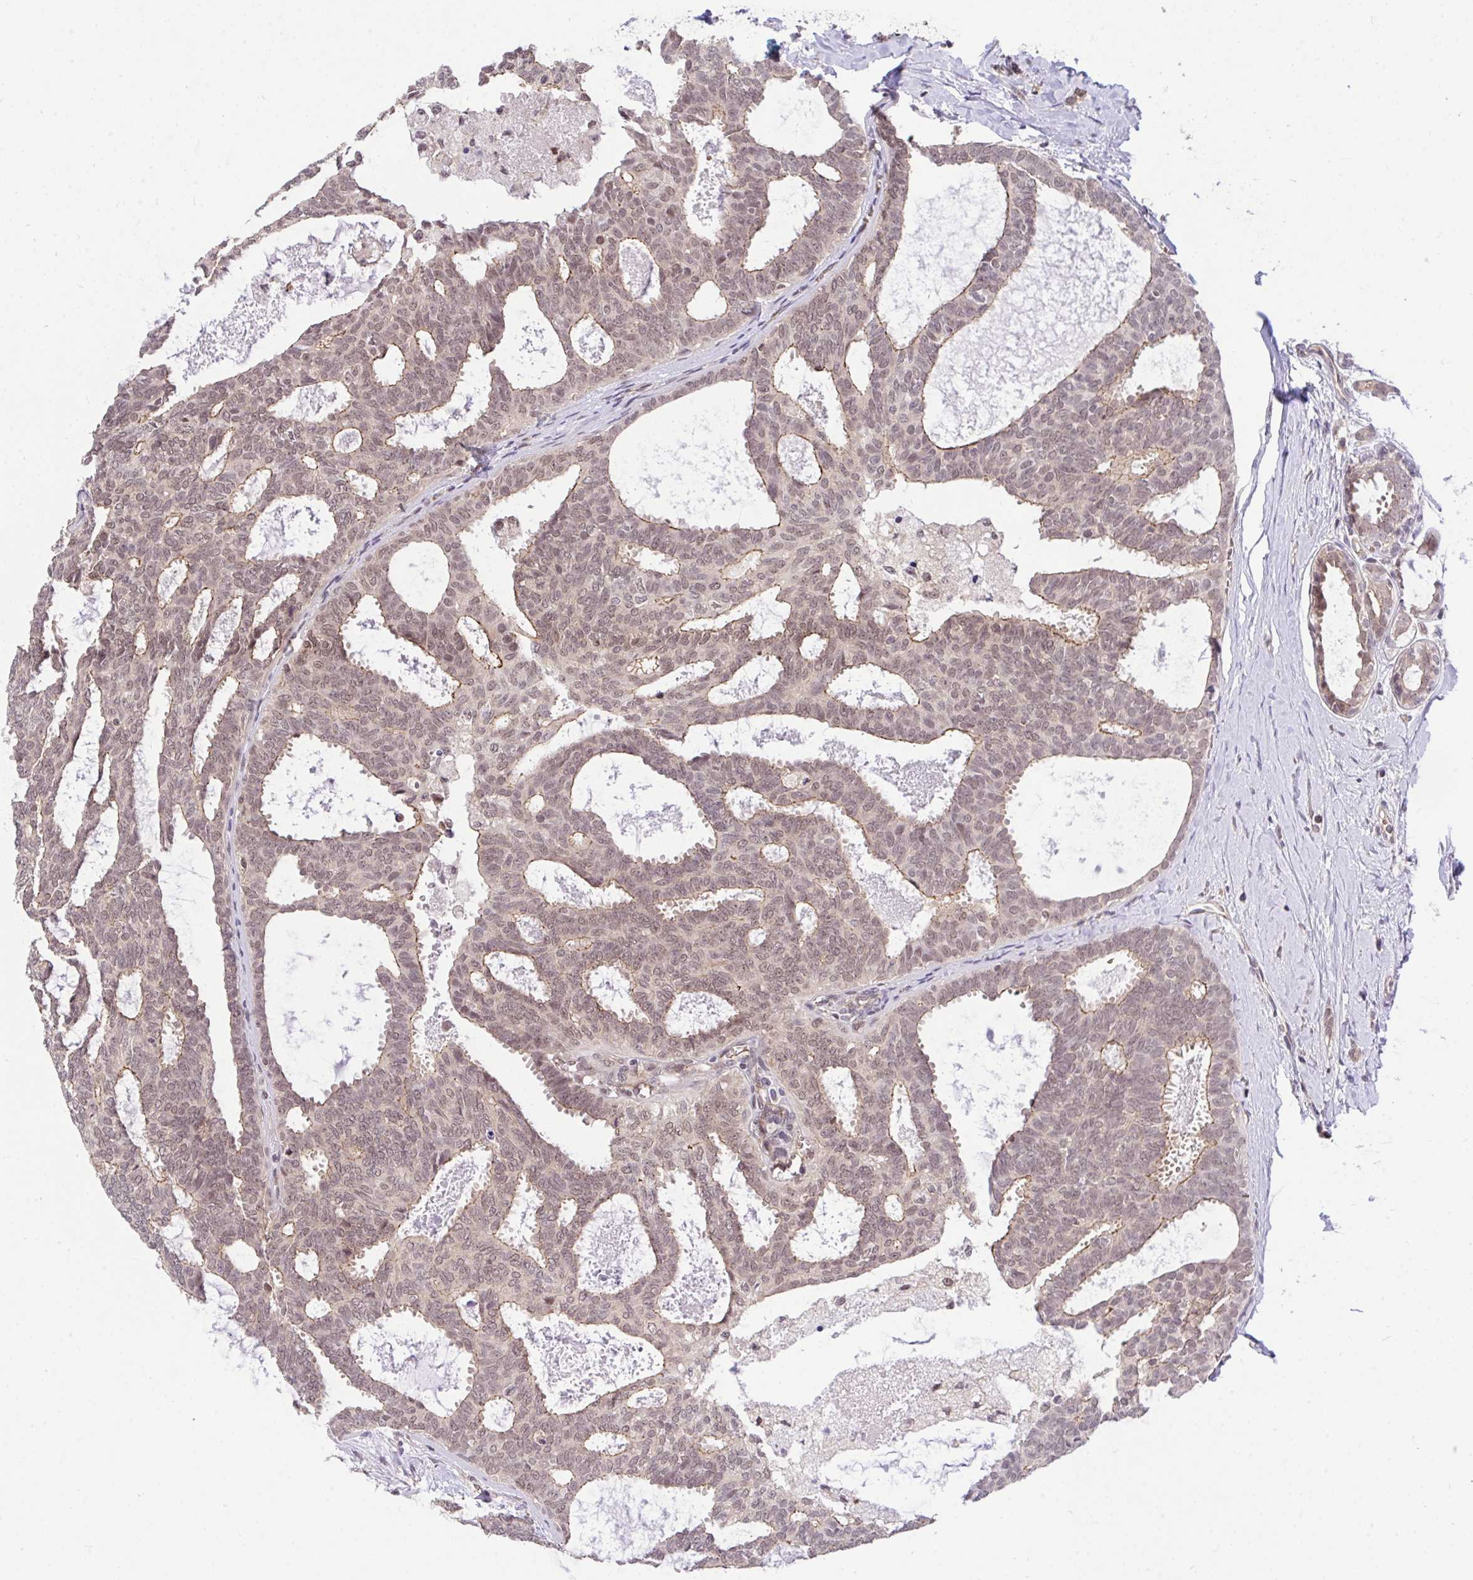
{"staining": {"intensity": "moderate", "quantity": ">75%", "location": "cytoplasmic/membranous,nuclear"}, "tissue": "breast cancer", "cell_type": "Tumor cells", "image_type": "cancer", "snomed": [{"axis": "morphology", "description": "Intraductal carcinoma, in situ"}, {"axis": "morphology", "description": "Duct carcinoma"}, {"axis": "morphology", "description": "Lobular carcinoma, in situ"}, {"axis": "topography", "description": "Breast"}], "caption": "Breast cancer (lobular carcinoma in situ) stained for a protein (brown) exhibits moderate cytoplasmic/membranous and nuclear positive staining in approximately >75% of tumor cells.", "gene": "PPP1CA", "patient": {"sex": "female", "age": 44}}